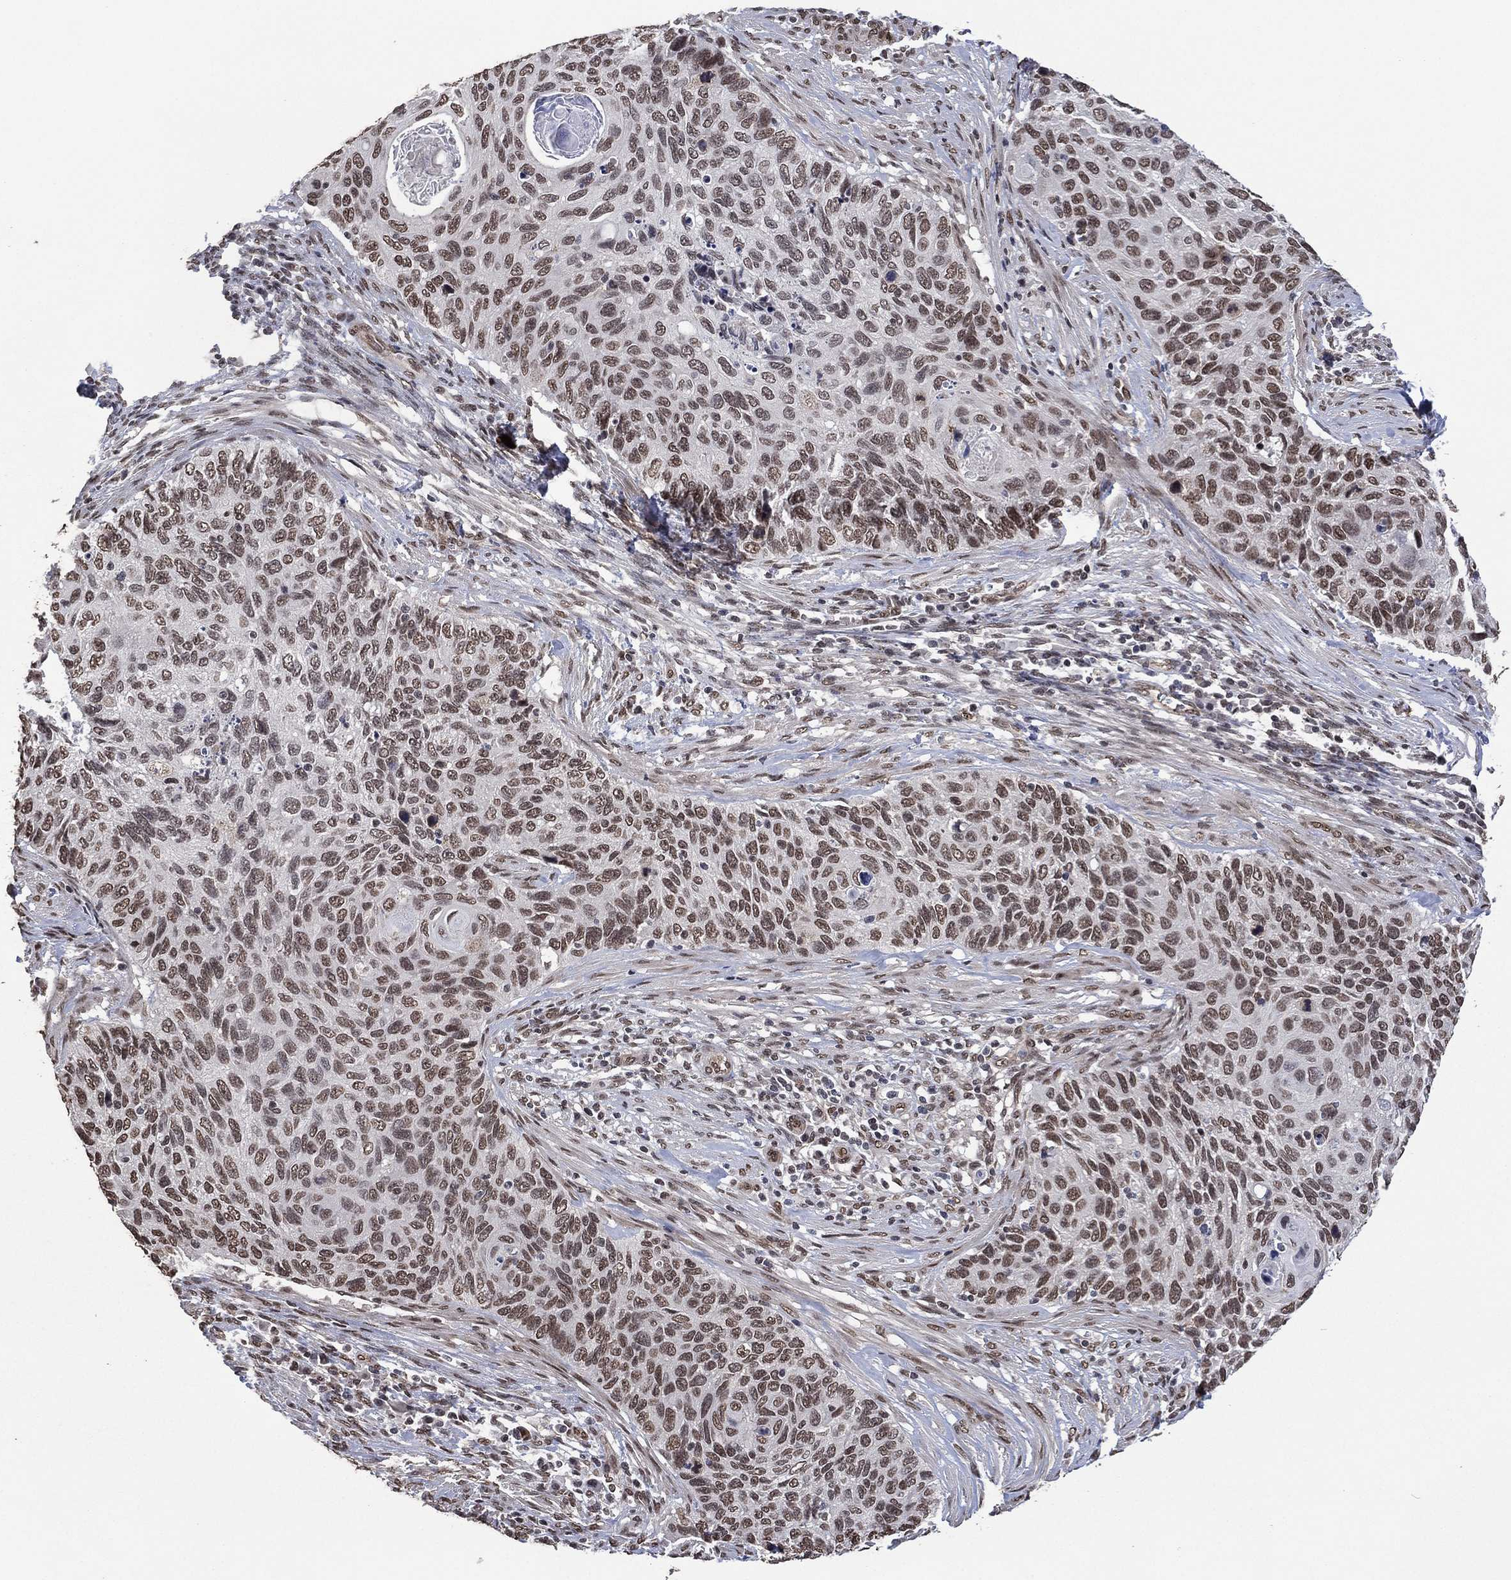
{"staining": {"intensity": "moderate", "quantity": ">75%", "location": "nuclear"}, "tissue": "cervical cancer", "cell_type": "Tumor cells", "image_type": "cancer", "snomed": [{"axis": "morphology", "description": "Squamous cell carcinoma, NOS"}, {"axis": "topography", "description": "Cervix"}], "caption": "IHC (DAB) staining of human cervical squamous cell carcinoma shows moderate nuclear protein expression in about >75% of tumor cells. The protein is stained brown, and the nuclei are stained in blue (DAB IHC with brightfield microscopy, high magnification).", "gene": "EHMT1", "patient": {"sex": "female", "age": 70}}